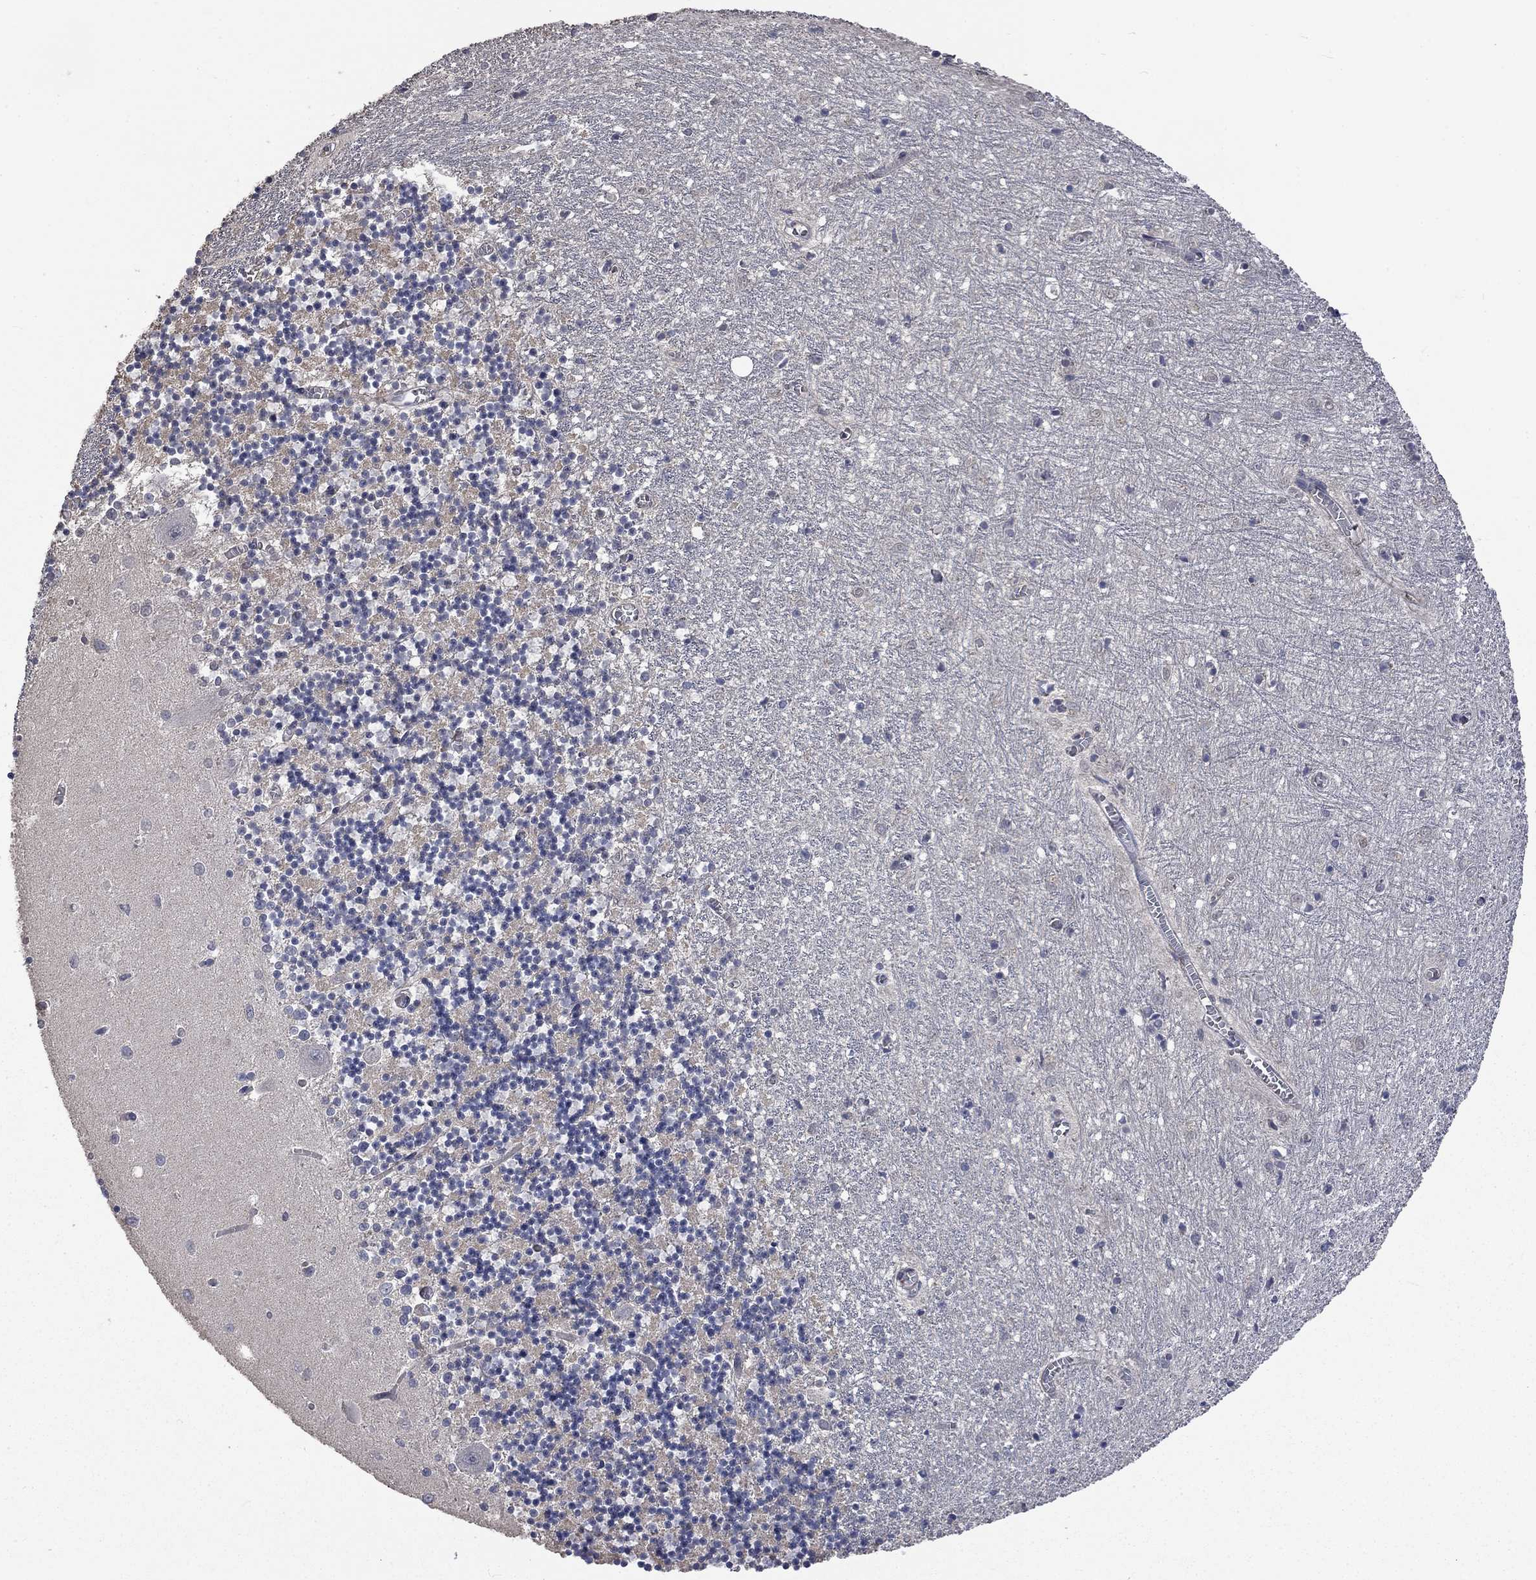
{"staining": {"intensity": "moderate", "quantity": "<25%", "location": "cytoplasmic/membranous"}, "tissue": "cerebellum", "cell_type": "Cells in granular layer", "image_type": "normal", "snomed": [{"axis": "morphology", "description": "Normal tissue, NOS"}, {"axis": "topography", "description": "Cerebellum"}], "caption": "Protein expression by immunohistochemistry (IHC) exhibits moderate cytoplasmic/membranous positivity in about <25% of cells in granular layer in benign cerebellum.", "gene": "VCAN", "patient": {"sex": "female", "age": 64}}